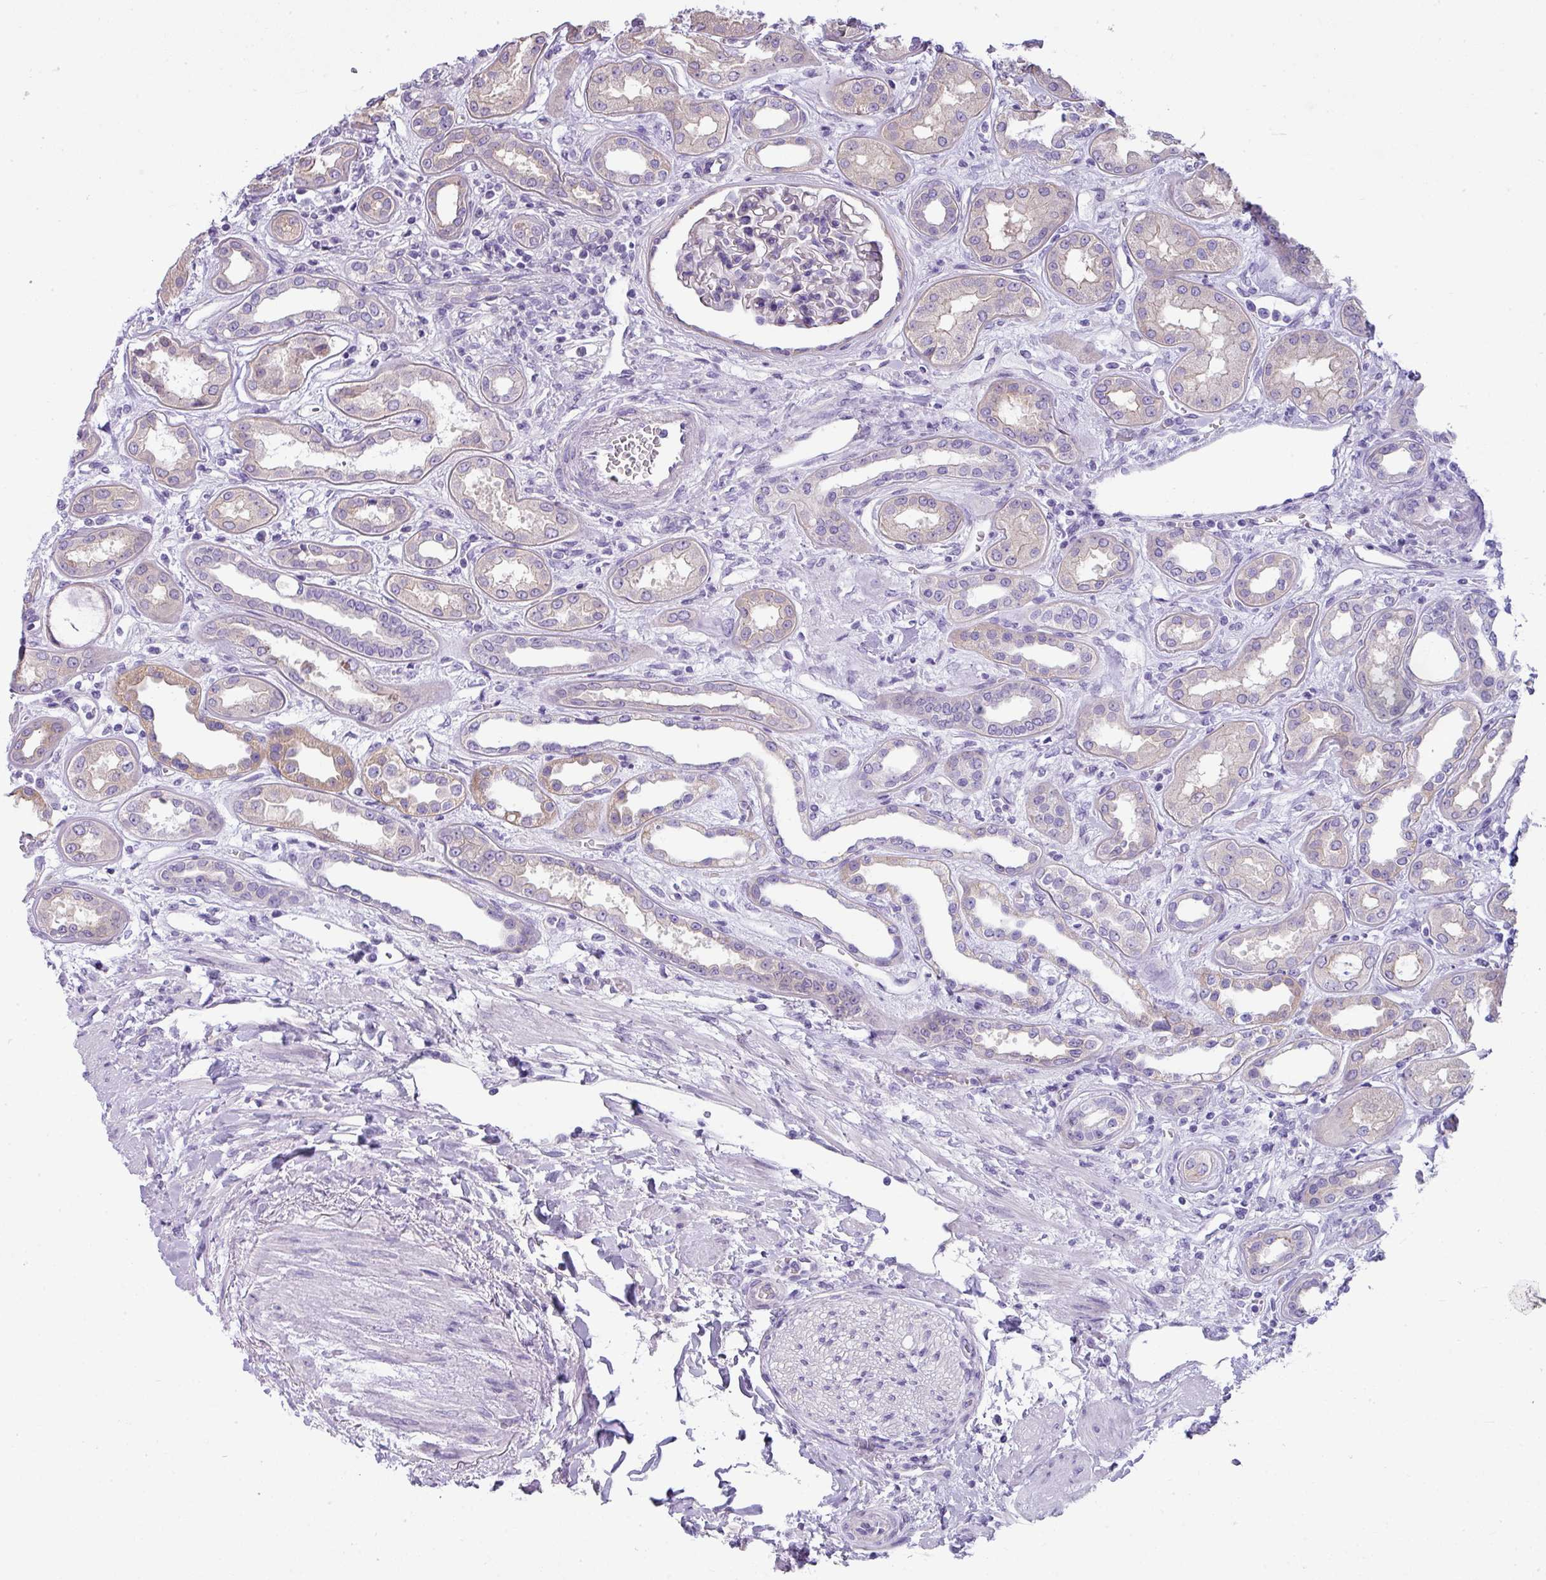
{"staining": {"intensity": "negative", "quantity": "none", "location": "none"}, "tissue": "kidney", "cell_type": "Cells in glomeruli", "image_type": "normal", "snomed": [{"axis": "morphology", "description": "Normal tissue, NOS"}, {"axis": "topography", "description": "Kidney"}], "caption": "Immunohistochemistry histopathology image of benign kidney: kidney stained with DAB (3,3'-diaminobenzidine) exhibits no significant protein expression in cells in glomeruli. (Immunohistochemistry, brightfield microscopy, high magnification).", "gene": "PALS2", "patient": {"sex": "male", "age": 59}}